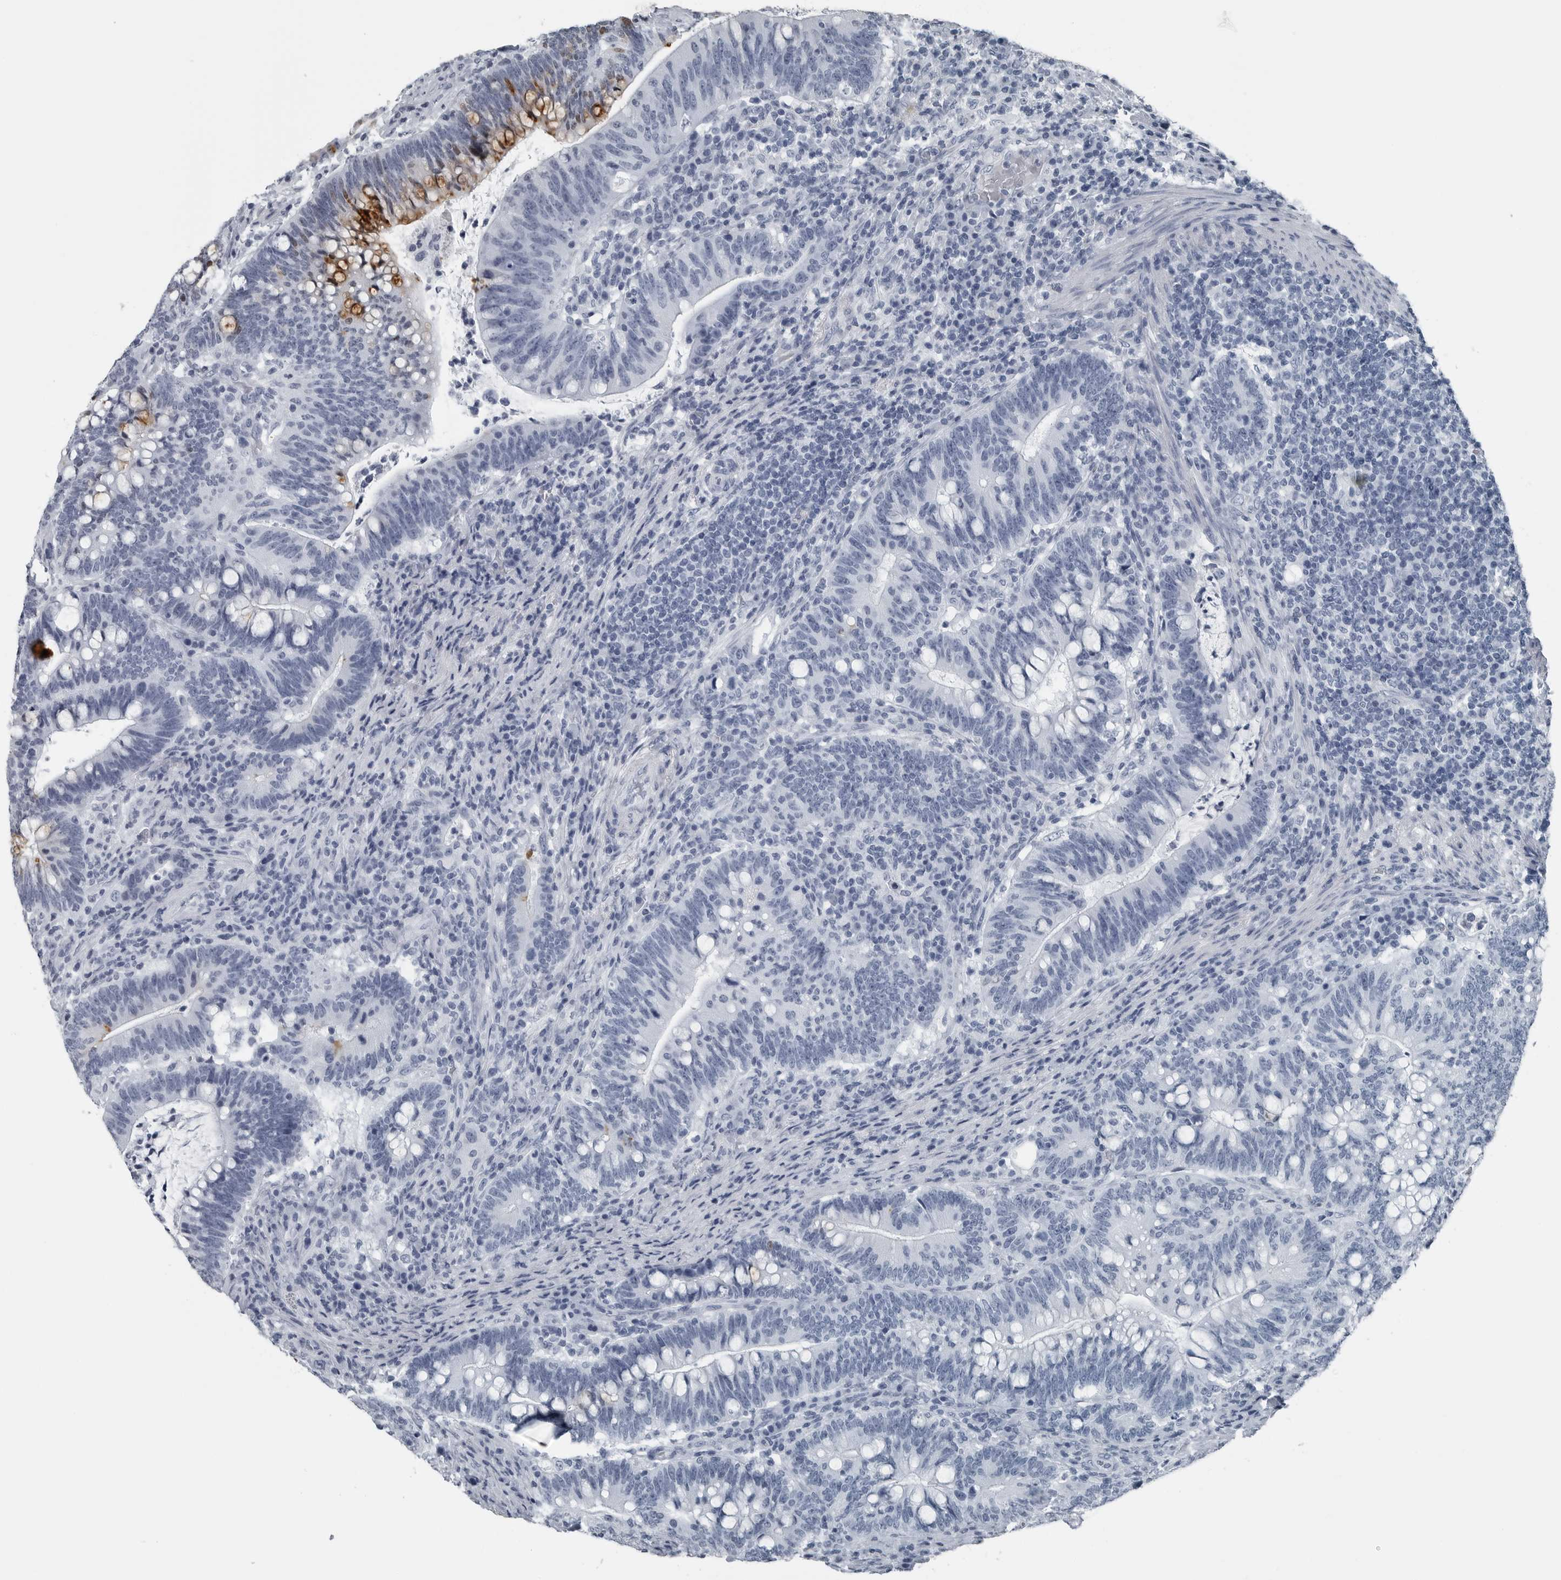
{"staining": {"intensity": "moderate", "quantity": "<25%", "location": "cytoplasmic/membranous,nuclear"}, "tissue": "colorectal cancer", "cell_type": "Tumor cells", "image_type": "cancer", "snomed": [{"axis": "morphology", "description": "Adenocarcinoma, NOS"}, {"axis": "topography", "description": "Colon"}], "caption": "Tumor cells show low levels of moderate cytoplasmic/membranous and nuclear positivity in about <25% of cells in human colorectal cancer (adenocarcinoma).", "gene": "SPINK1", "patient": {"sex": "female", "age": 66}}